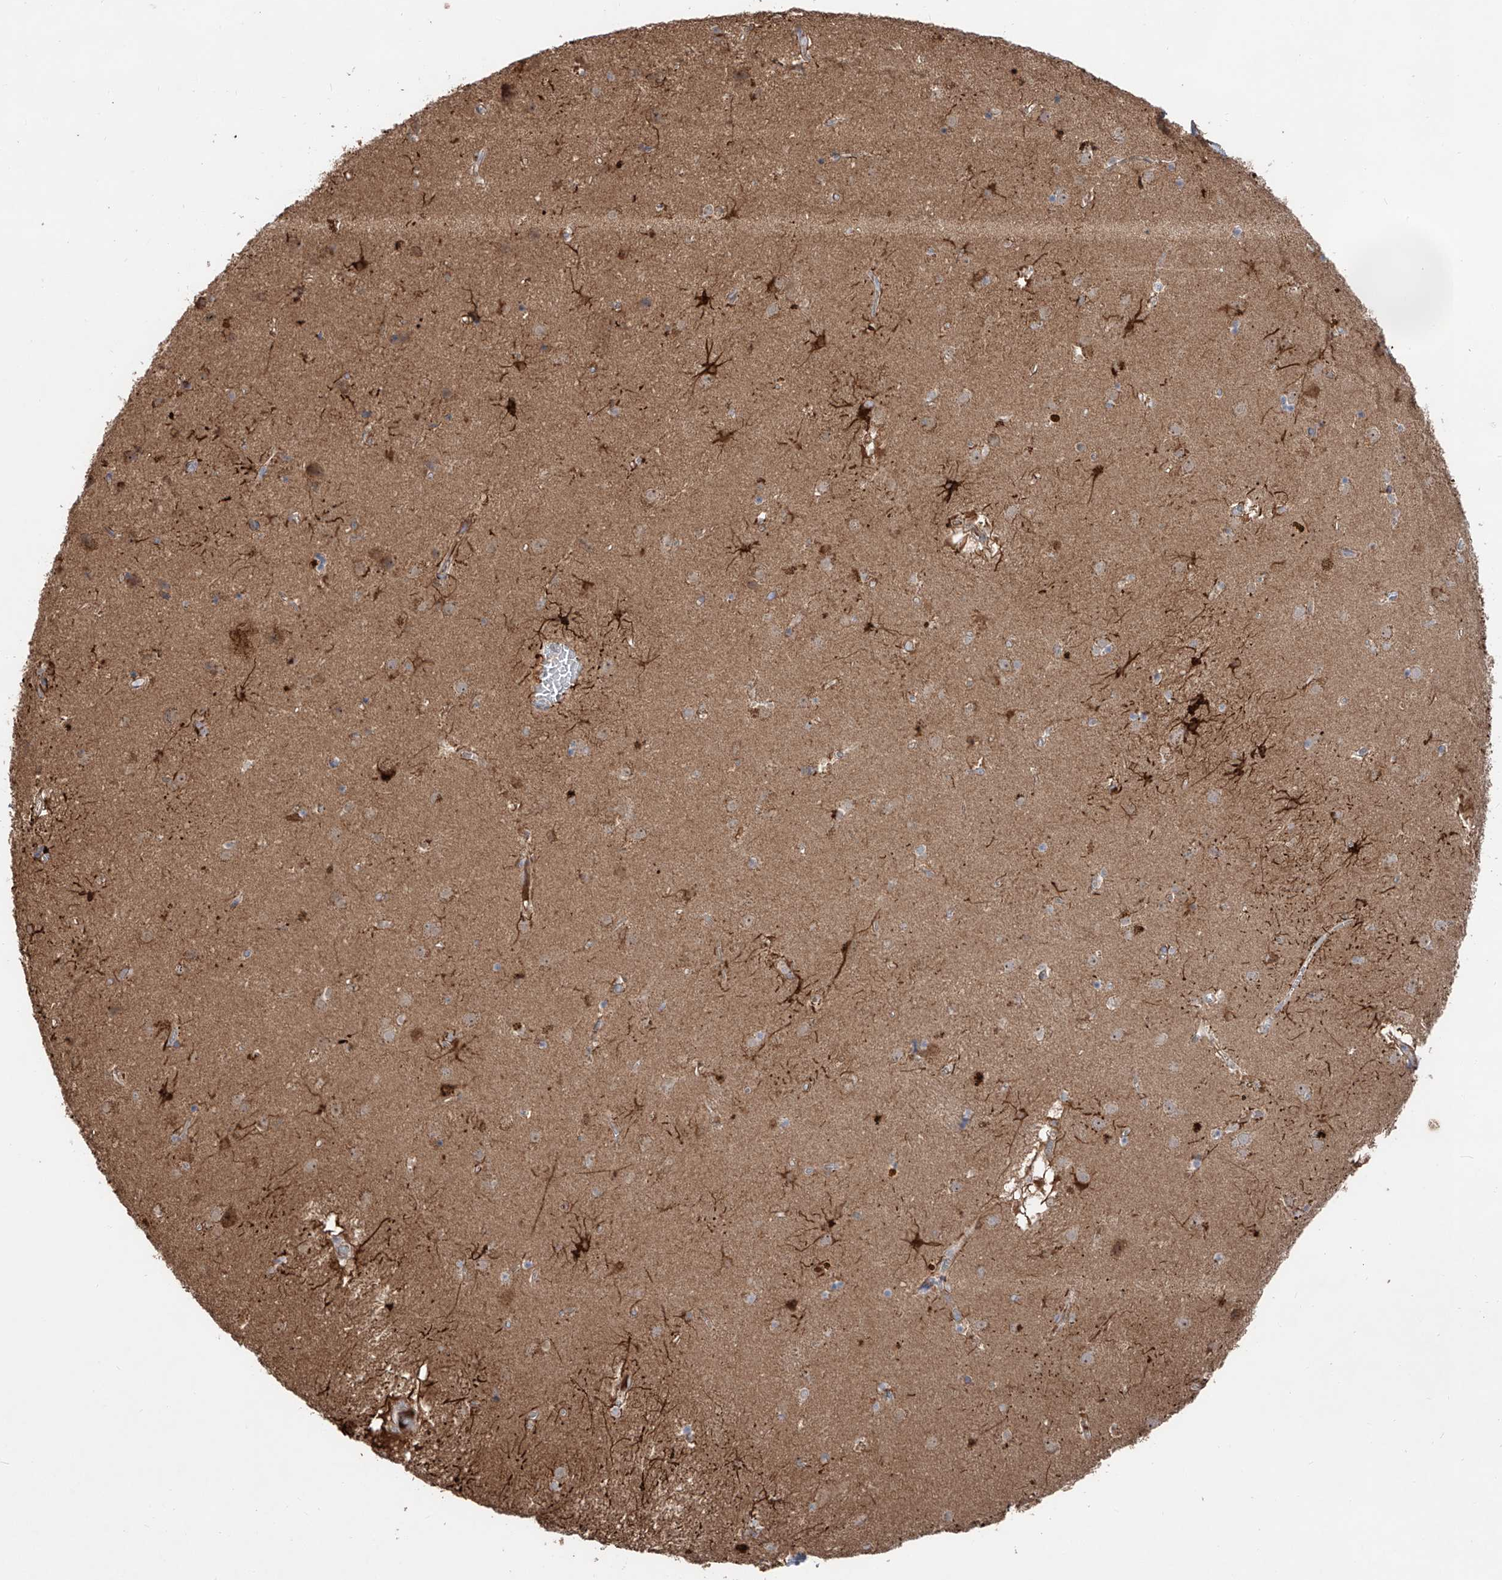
{"staining": {"intensity": "strong", "quantity": "<25%", "location": "cytoplasmic/membranous"}, "tissue": "caudate", "cell_type": "Glial cells", "image_type": "normal", "snomed": [{"axis": "morphology", "description": "Normal tissue, NOS"}, {"axis": "topography", "description": "Lateral ventricle wall"}], "caption": "An immunohistochemistry image of benign tissue is shown. Protein staining in brown labels strong cytoplasmic/membranous positivity in caudate within glial cells.", "gene": "EDN1", "patient": {"sex": "male", "age": 70}}